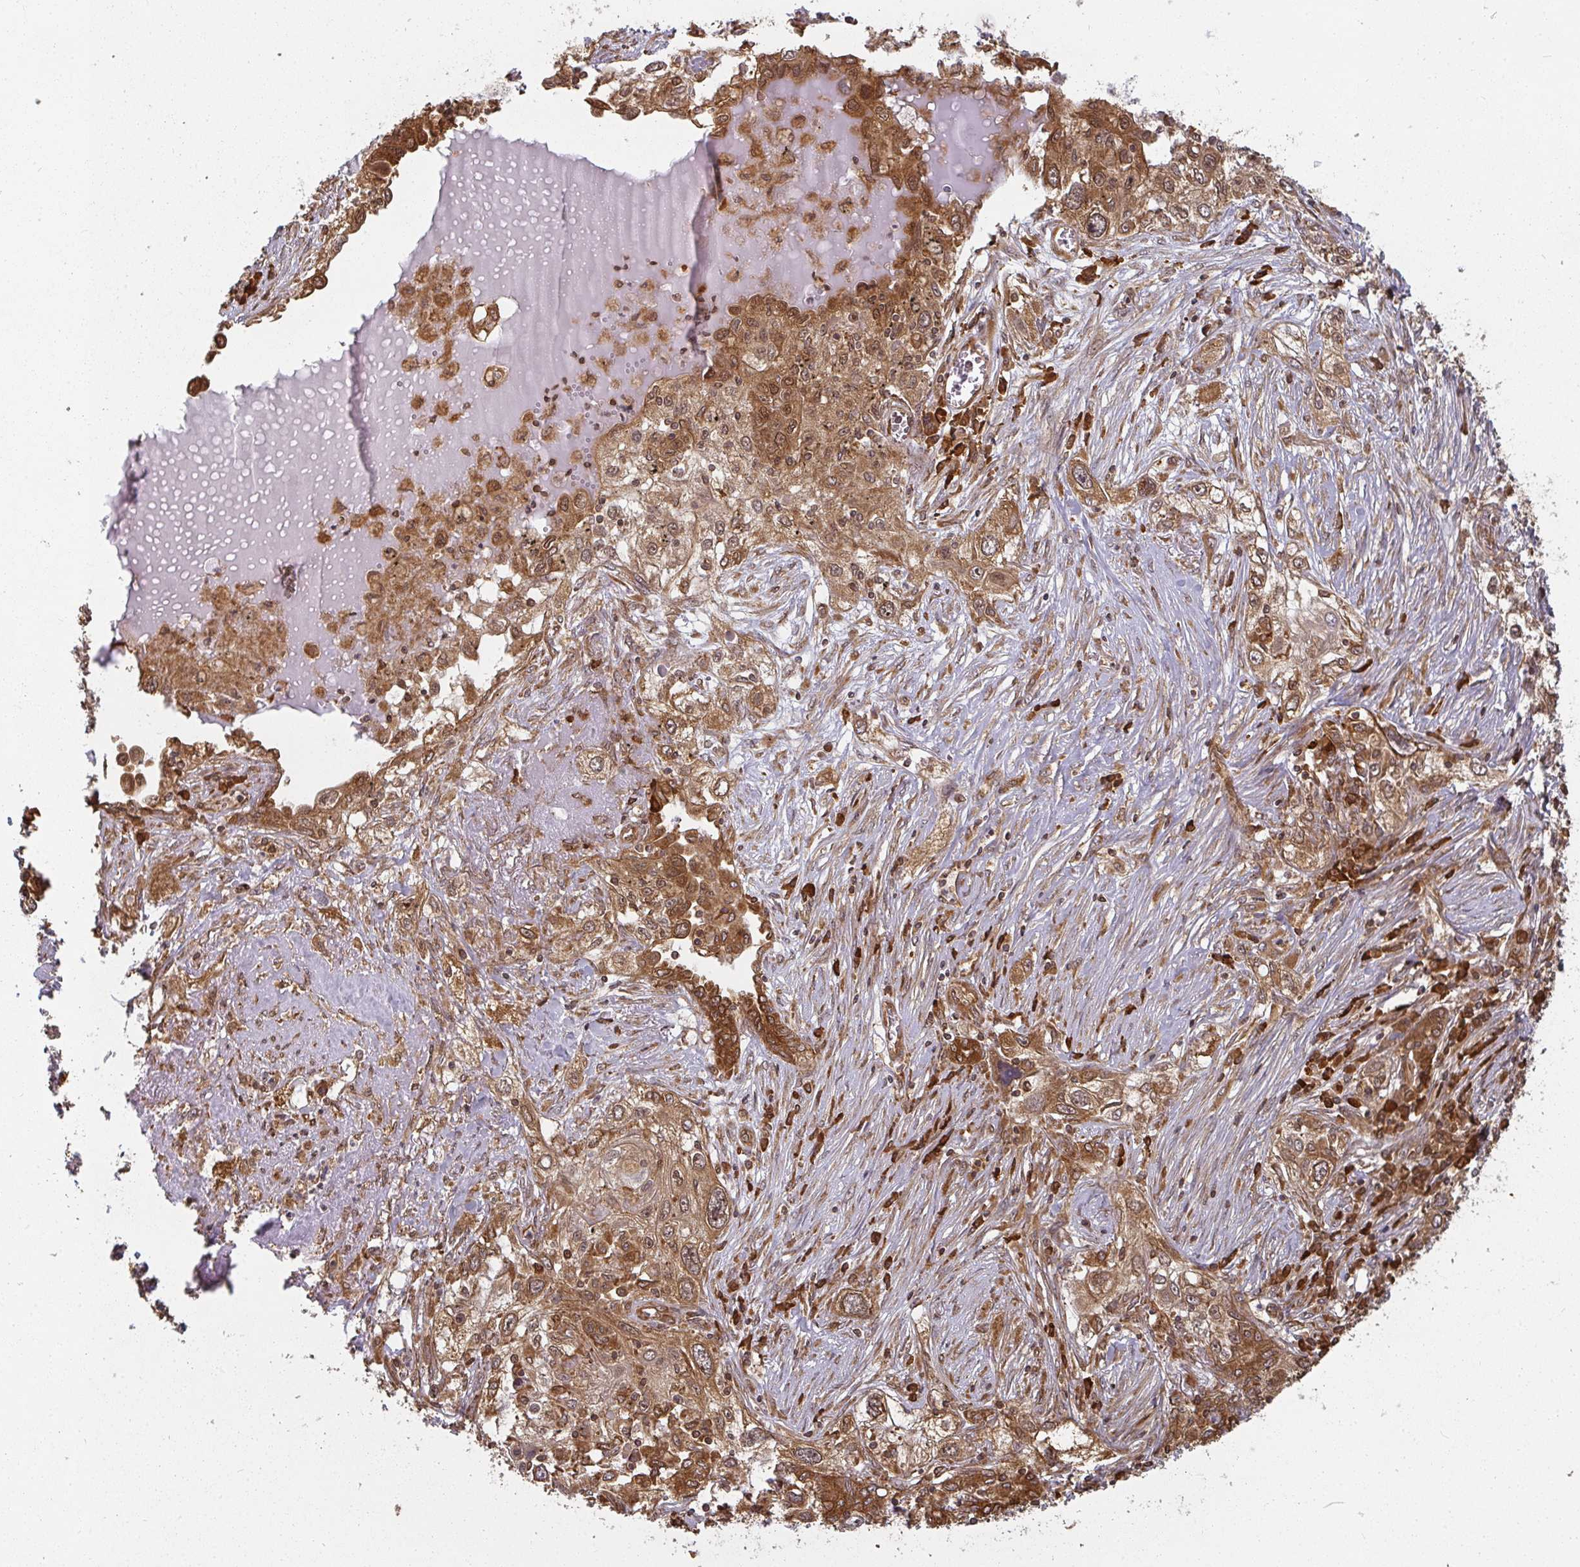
{"staining": {"intensity": "moderate", "quantity": ">75%", "location": "cytoplasmic/membranous,nuclear"}, "tissue": "lung cancer", "cell_type": "Tumor cells", "image_type": "cancer", "snomed": [{"axis": "morphology", "description": "Squamous cell carcinoma, NOS"}, {"axis": "topography", "description": "Lung"}], "caption": "This histopathology image reveals IHC staining of lung cancer (squamous cell carcinoma), with medium moderate cytoplasmic/membranous and nuclear expression in approximately >75% of tumor cells.", "gene": "PPP6R3", "patient": {"sex": "female", "age": 69}}